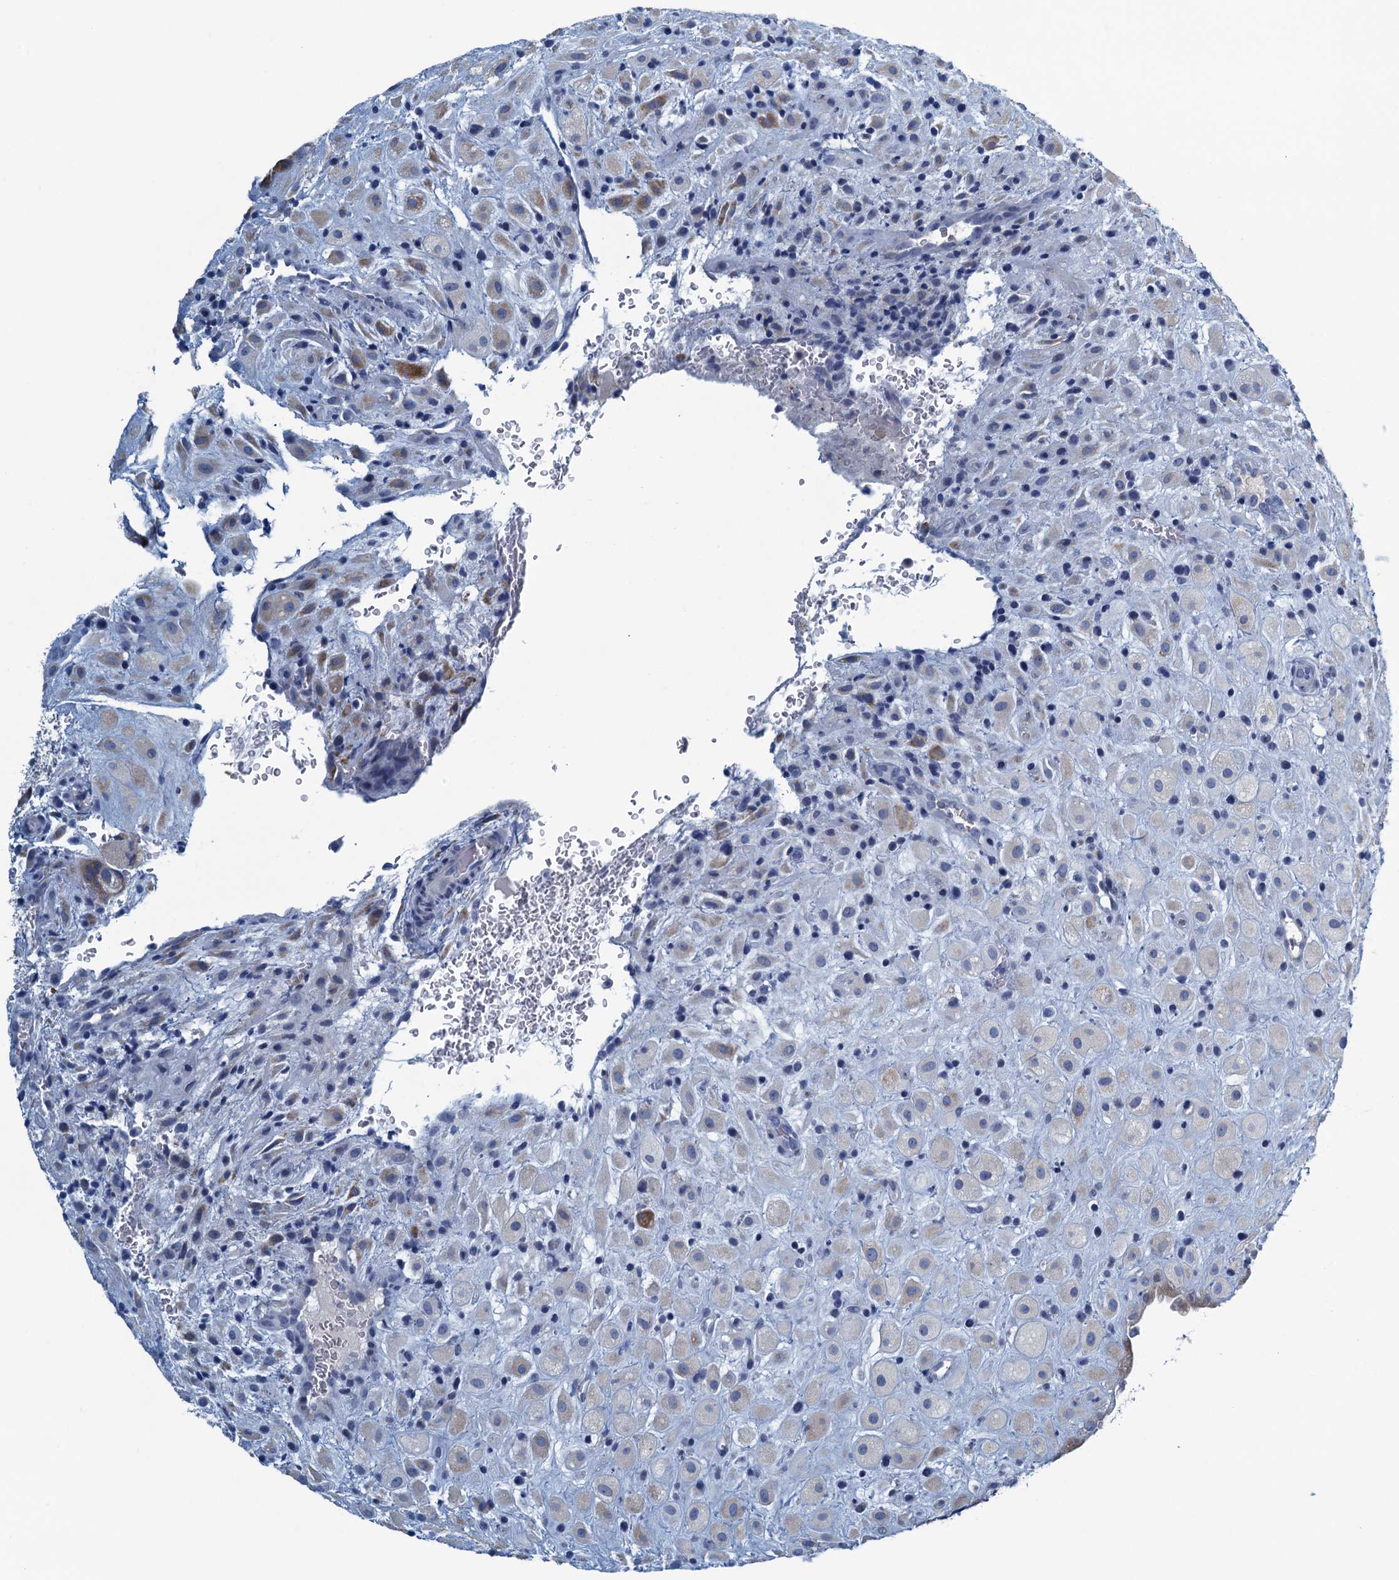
{"staining": {"intensity": "moderate", "quantity": "<25%", "location": "cytoplasmic/membranous"}, "tissue": "placenta", "cell_type": "Decidual cells", "image_type": "normal", "snomed": [{"axis": "morphology", "description": "Normal tissue, NOS"}, {"axis": "topography", "description": "Placenta"}], "caption": "Placenta stained with immunohistochemistry (IHC) displays moderate cytoplasmic/membranous staining in about <25% of decidual cells.", "gene": "C10orf88", "patient": {"sex": "female", "age": 35}}